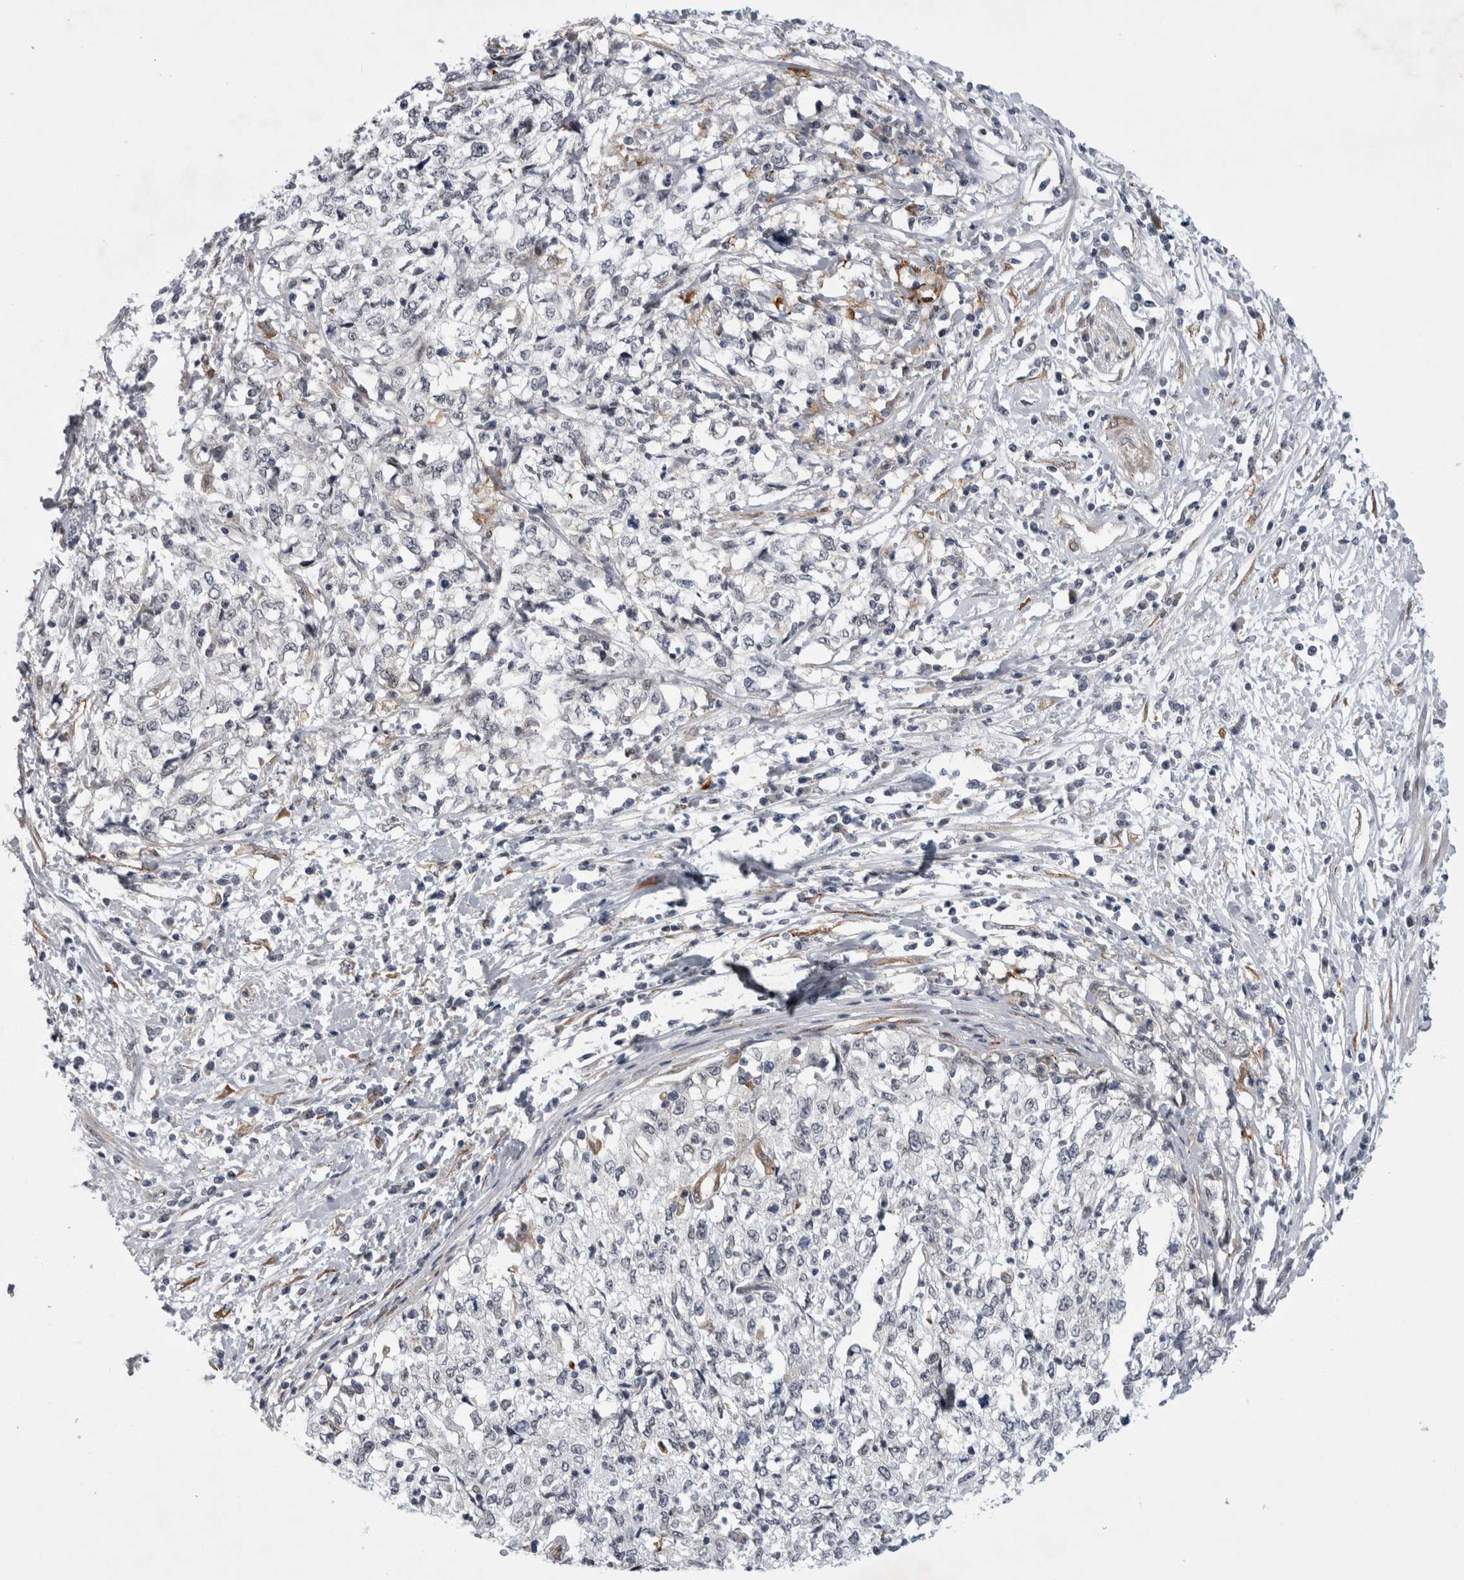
{"staining": {"intensity": "negative", "quantity": "none", "location": "none"}, "tissue": "cervical cancer", "cell_type": "Tumor cells", "image_type": "cancer", "snomed": [{"axis": "morphology", "description": "Squamous cell carcinoma, NOS"}, {"axis": "topography", "description": "Cervix"}], "caption": "Tumor cells are negative for brown protein staining in squamous cell carcinoma (cervical).", "gene": "PARP11", "patient": {"sex": "female", "age": 57}}